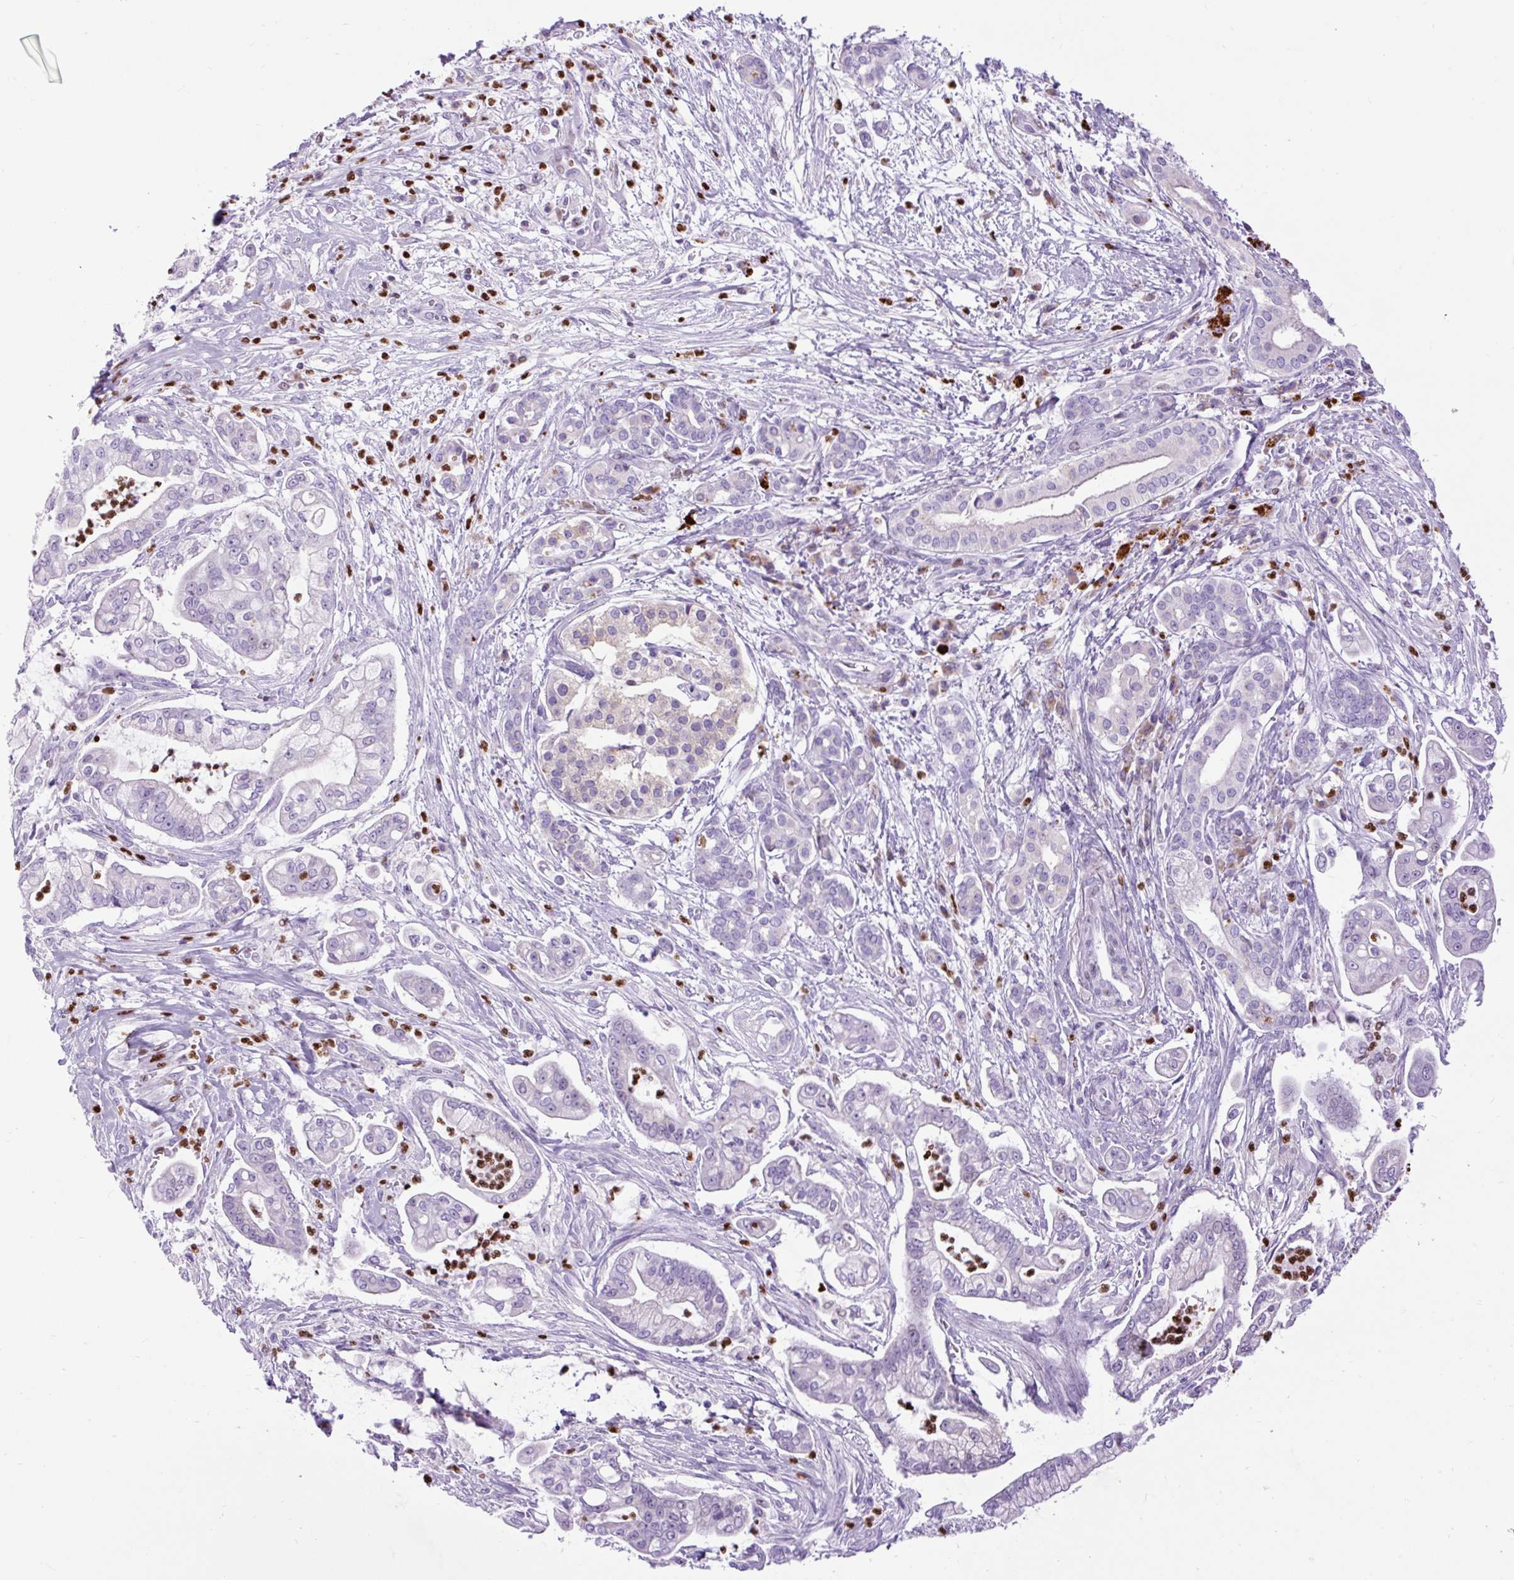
{"staining": {"intensity": "negative", "quantity": "none", "location": "none"}, "tissue": "pancreatic cancer", "cell_type": "Tumor cells", "image_type": "cancer", "snomed": [{"axis": "morphology", "description": "Adenocarcinoma, NOS"}, {"axis": "topography", "description": "Pancreas"}], "caption": "Human adenocarcinoma (pancreatic) stained for a protein using IHC exhibits no positivity in tumor cells.", "gene": "SPC24", "patient": {"sex": "female", "age": 69}}